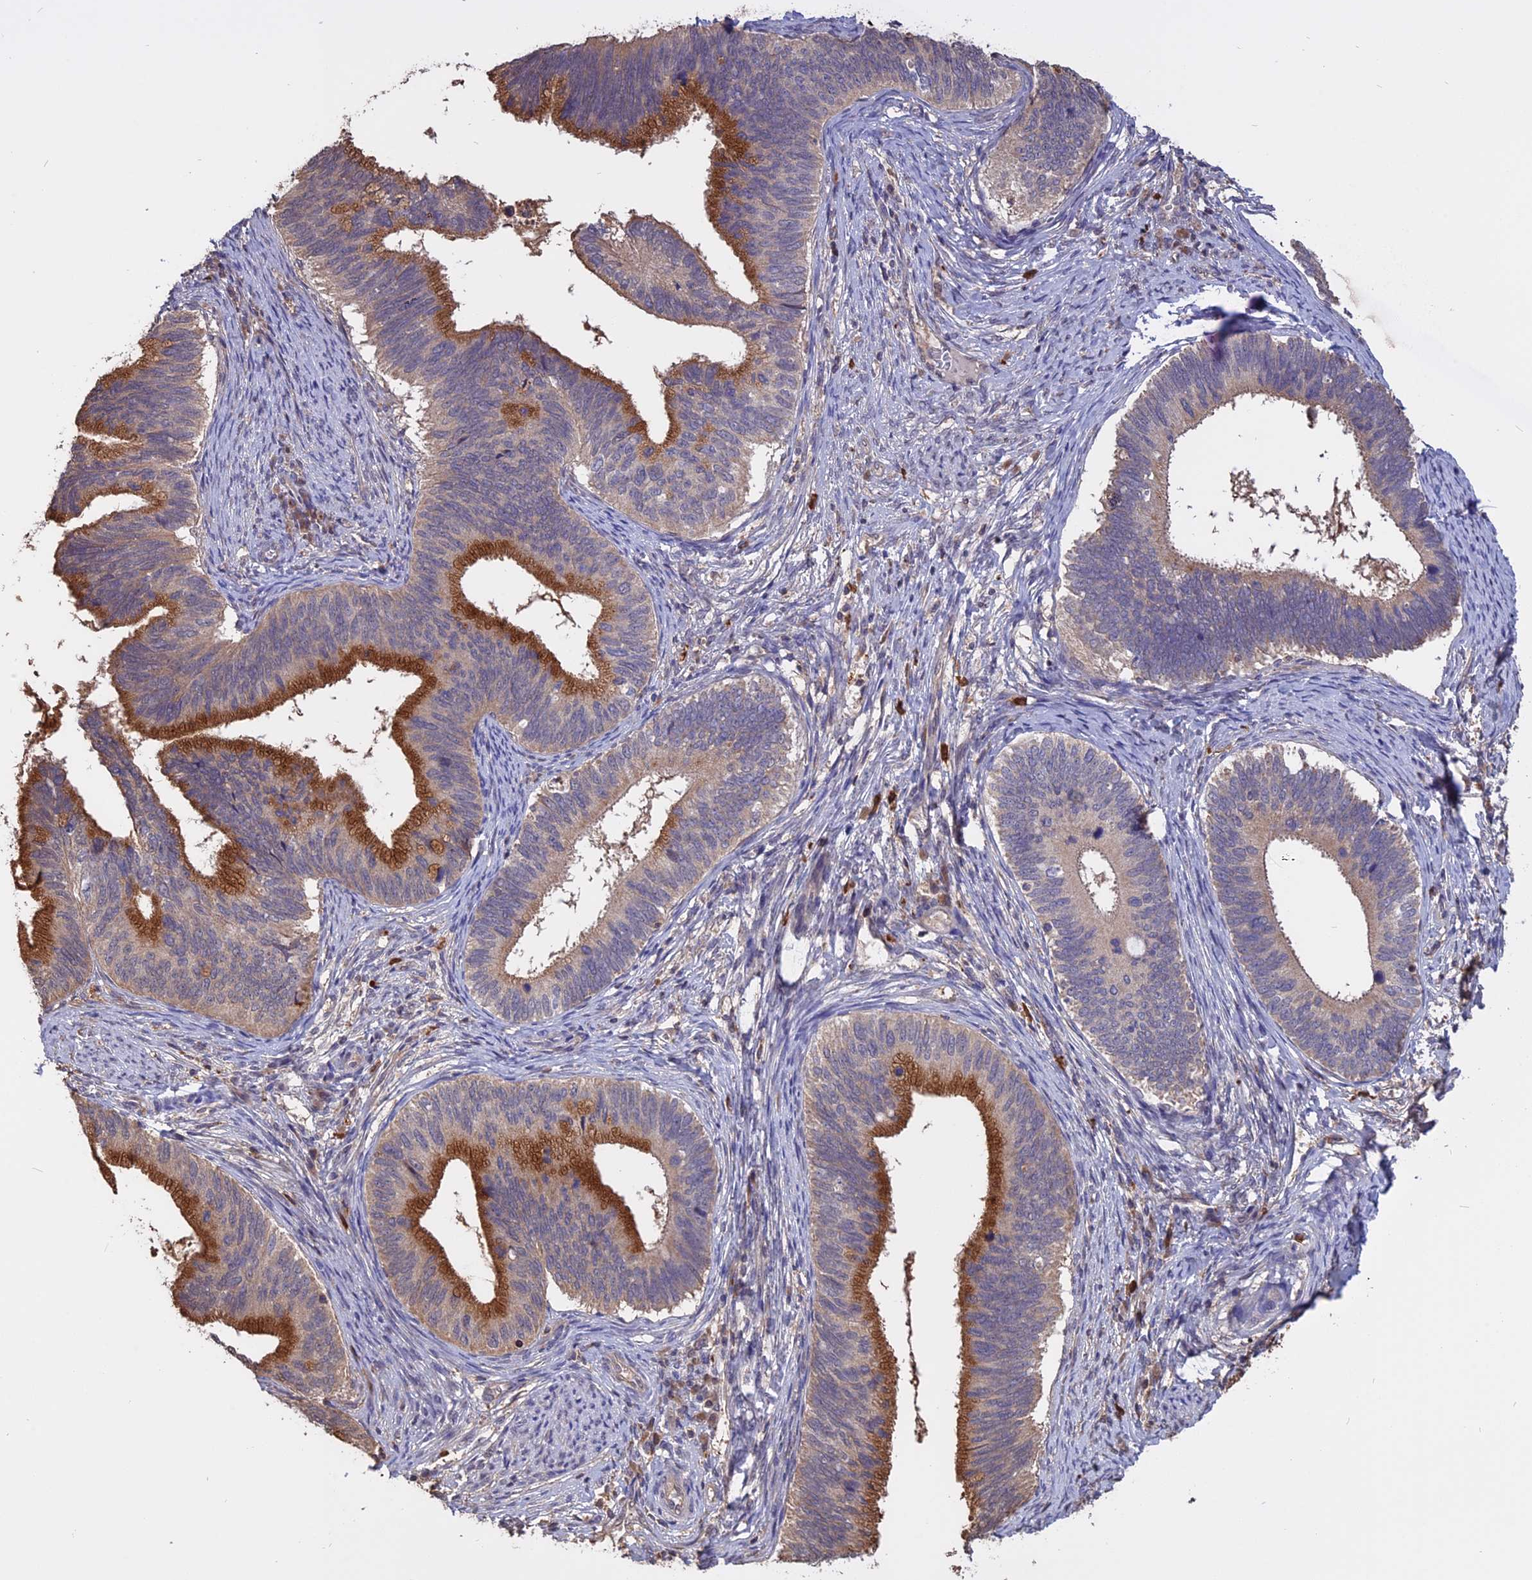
{"staining": {"intensity": "moderate", "quantity": "25%-75%", "location": "cytoplasmic/membranous"}, "tissue": "cervical cancer", "cell_type": "Tumor cells", "image_type": "cancer", "snomed": [{"axis": "morphology", "description": "Adenocarcinoma, NOS"}, {"axis": "topography", "description": "Cervix"}], "caption": "A high-resolution micrograph shows IHC staining of cervical cancer, which displays moderate cytoplasmic/membranous staining in approximately 25%-75% of tumor cells. (DAB IHC with brightfield microscopy, high magnification).", "gene": "CARMIL2", "patient": {"sex": "female", "age": 42}}